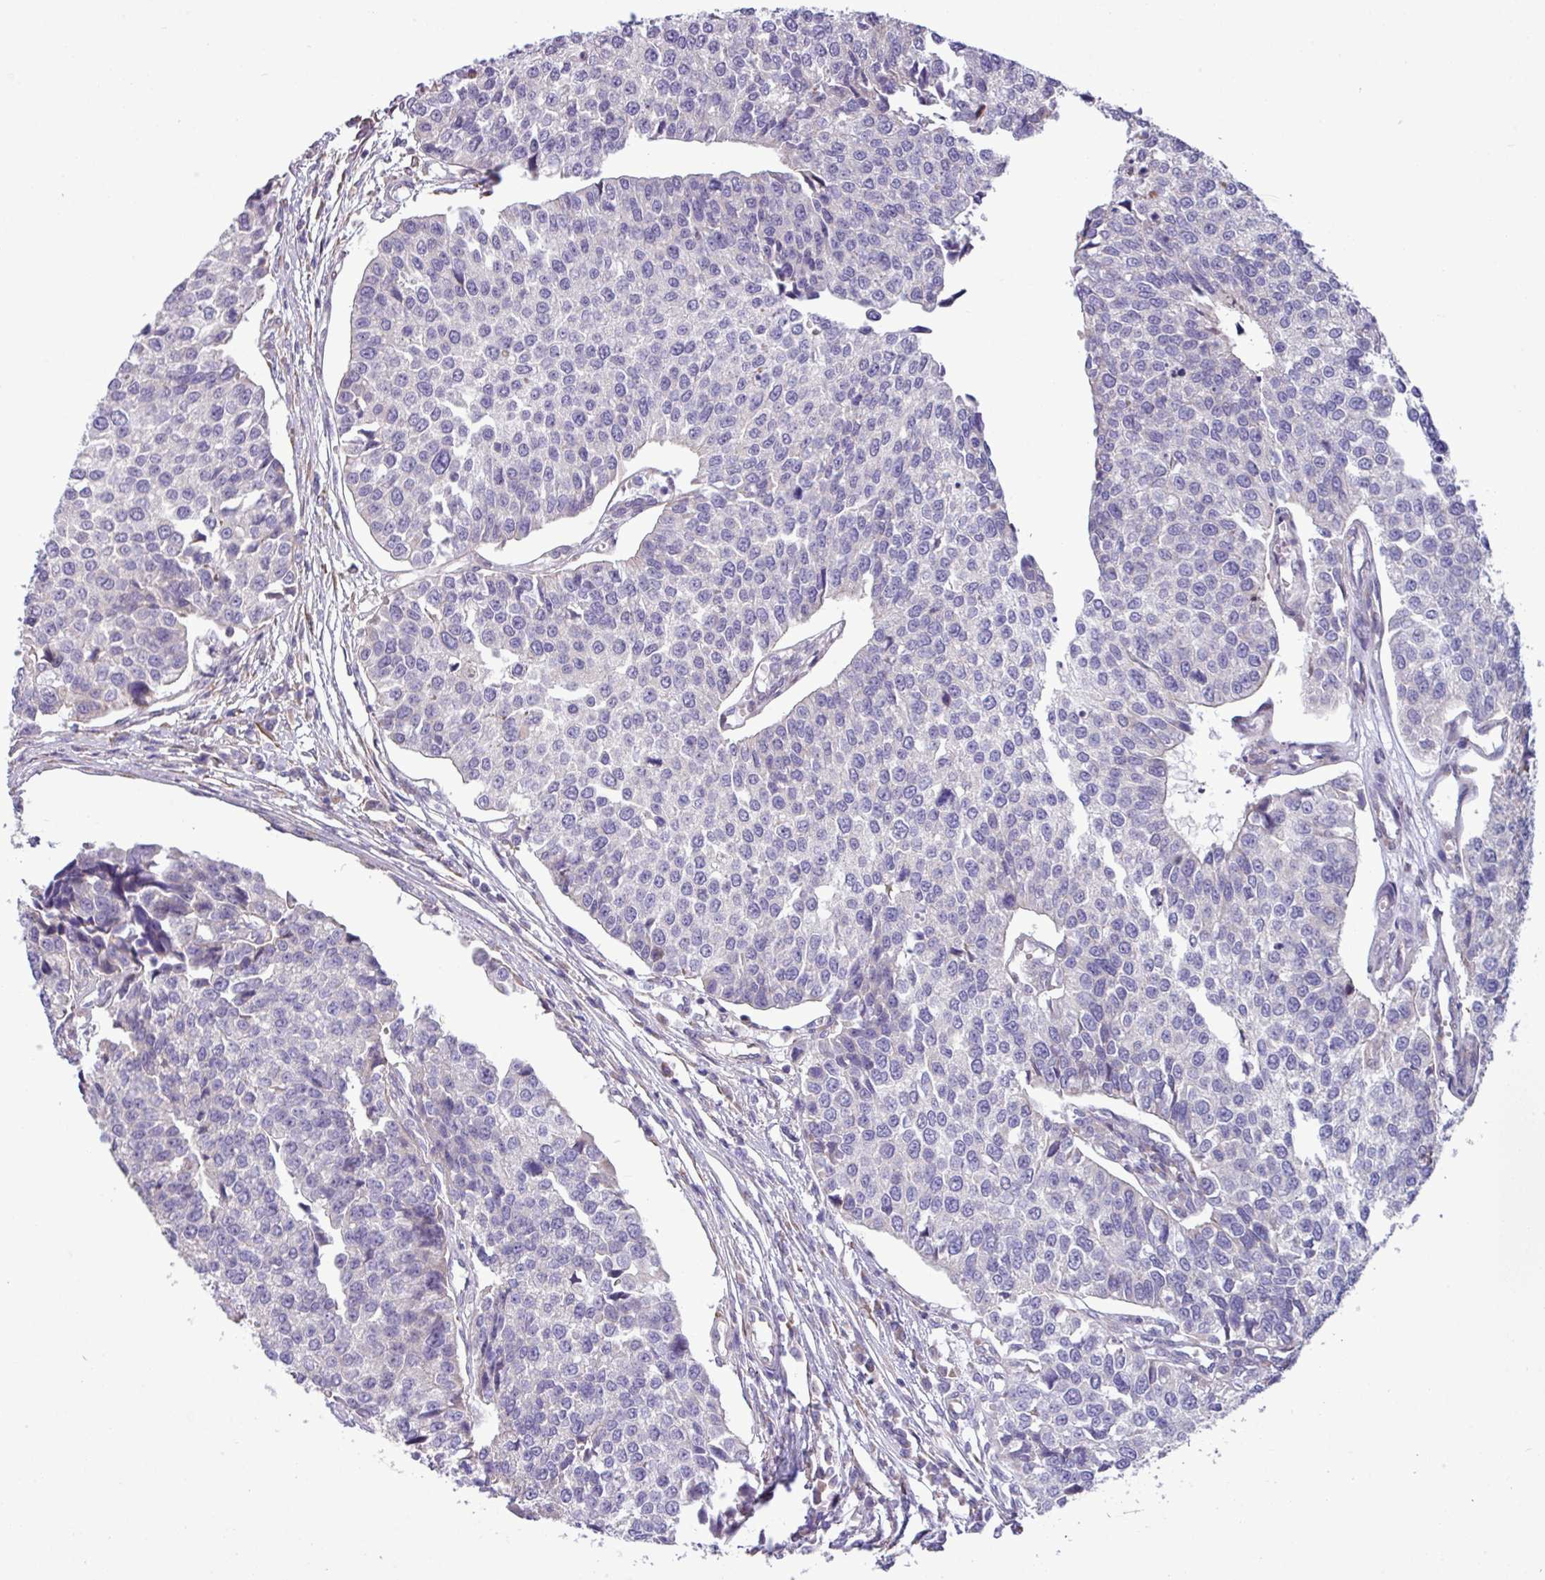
{"staining": {"intensity": "negative", "quantity": "none", "location": "none"}, "tissue": "urothelial cancer", "cell_type": "Tumor cells", "image_type": "cancer", "snomed": [{"axis": "morphology", "description": "Urothelial carcinoma, Low grade"}, {"axis": "topography", "description": "Urinary bladder"}], "caption": "The IHC histopathology image has no significant positivity in tumor cells of urothelial carcinoma (low-grade) tissue.", "gene": "IRGC", "patient": {"sex": "female", "age": 78}}